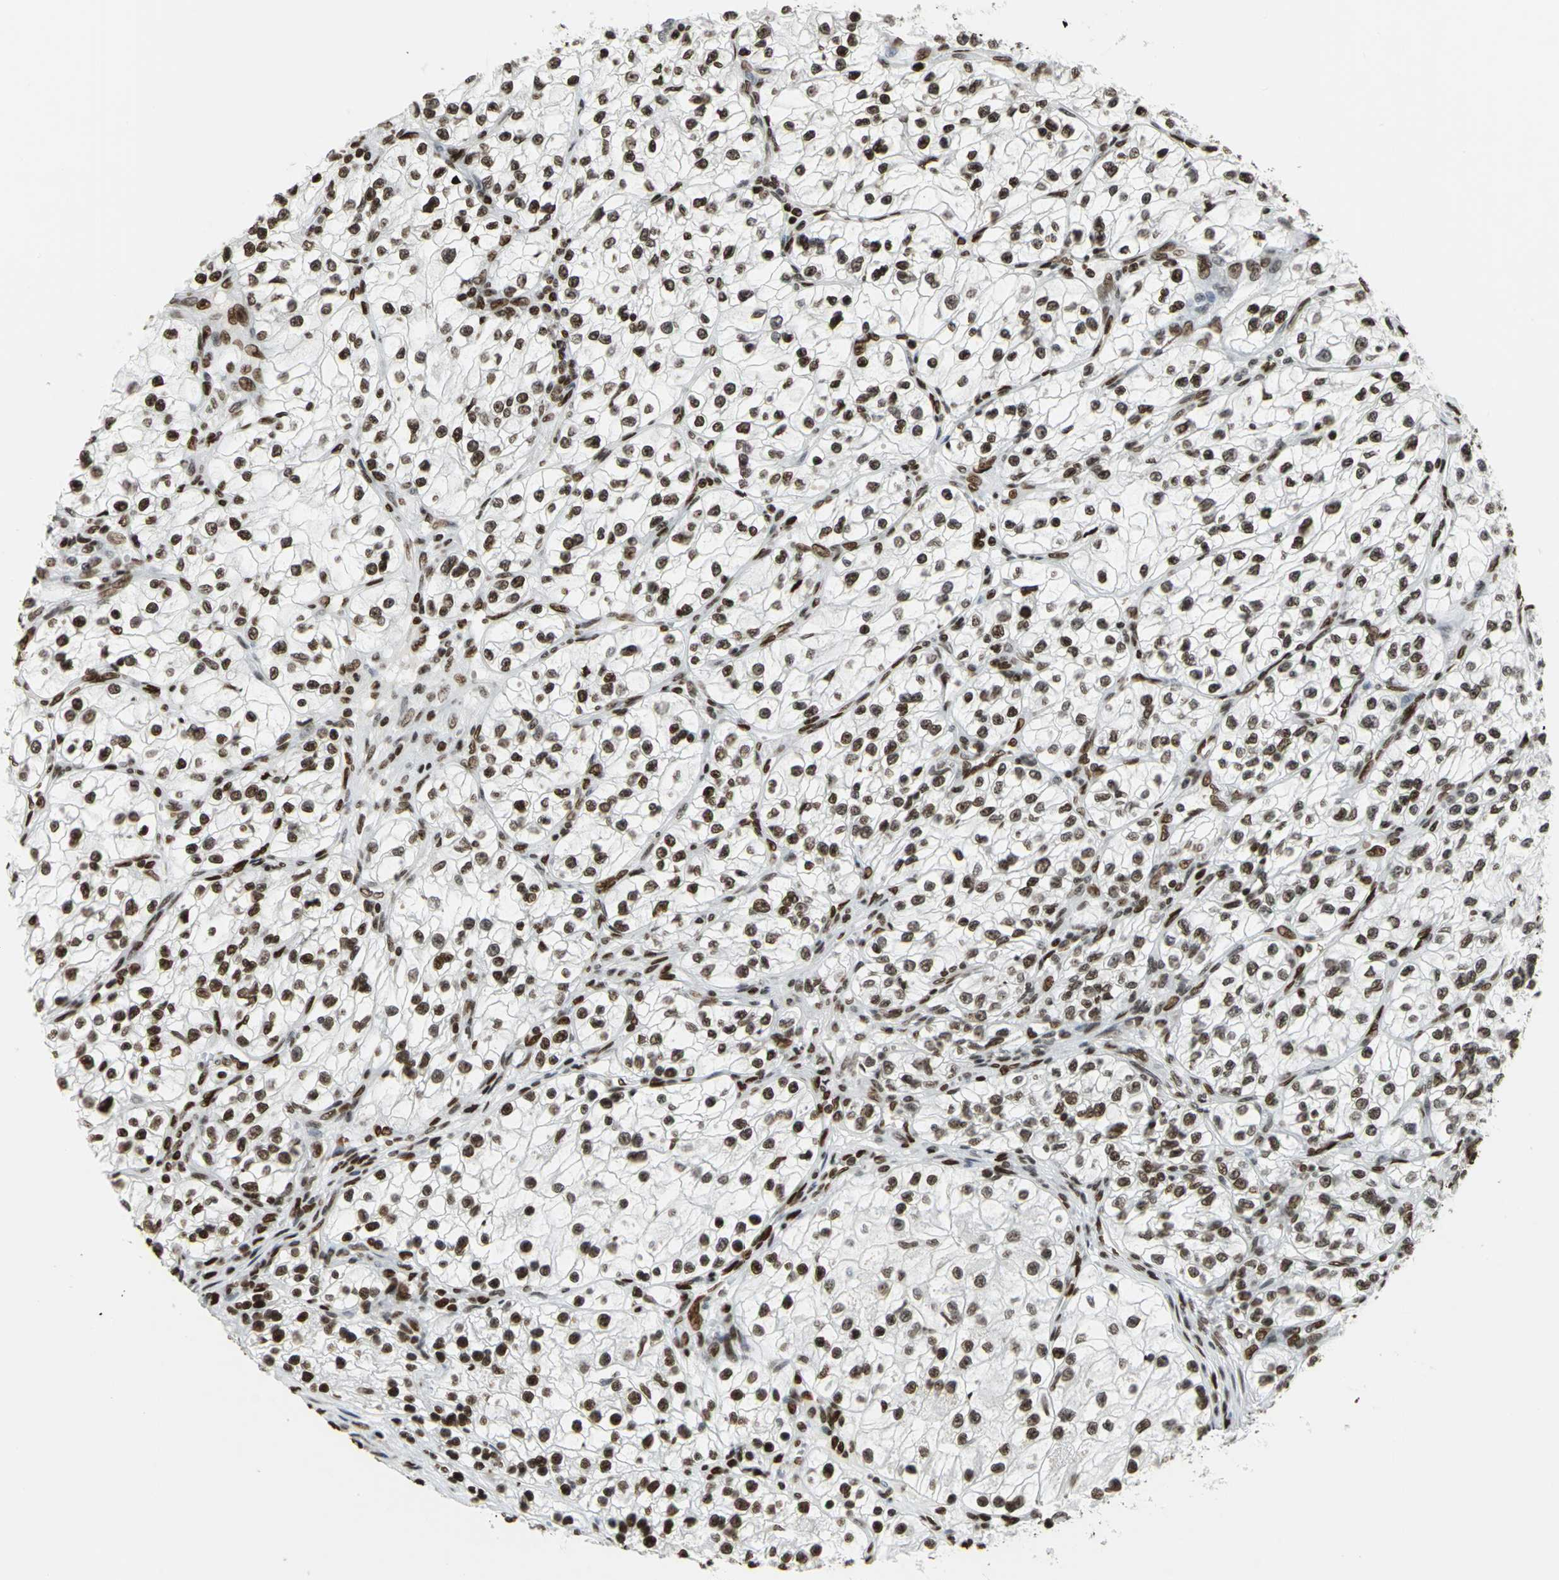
{"staining": {"intensity": "strong", "quantity": ">75%", "location": "nuclear"}, "tissue": "renal cancer", "cell_type": "Tumor cells", "image_type": "cancer", "snomed": [{"axis": "morphology", "description": "Adenocarcinoma, NOS"}, {"axis": "topography", "description": "Kidney"}], "caption": "Brown immunohistochemical staining in human renal cancer (adenocarcinoma) exhibits strong nuclear positivity in about >75% of tumor cells. (DAB (3,3'-diaminobenzidine) IHC with brightfield microscopy, high magnification).", "gene": "HMGB1", "patient": {"sex": "female", "age": 57}}